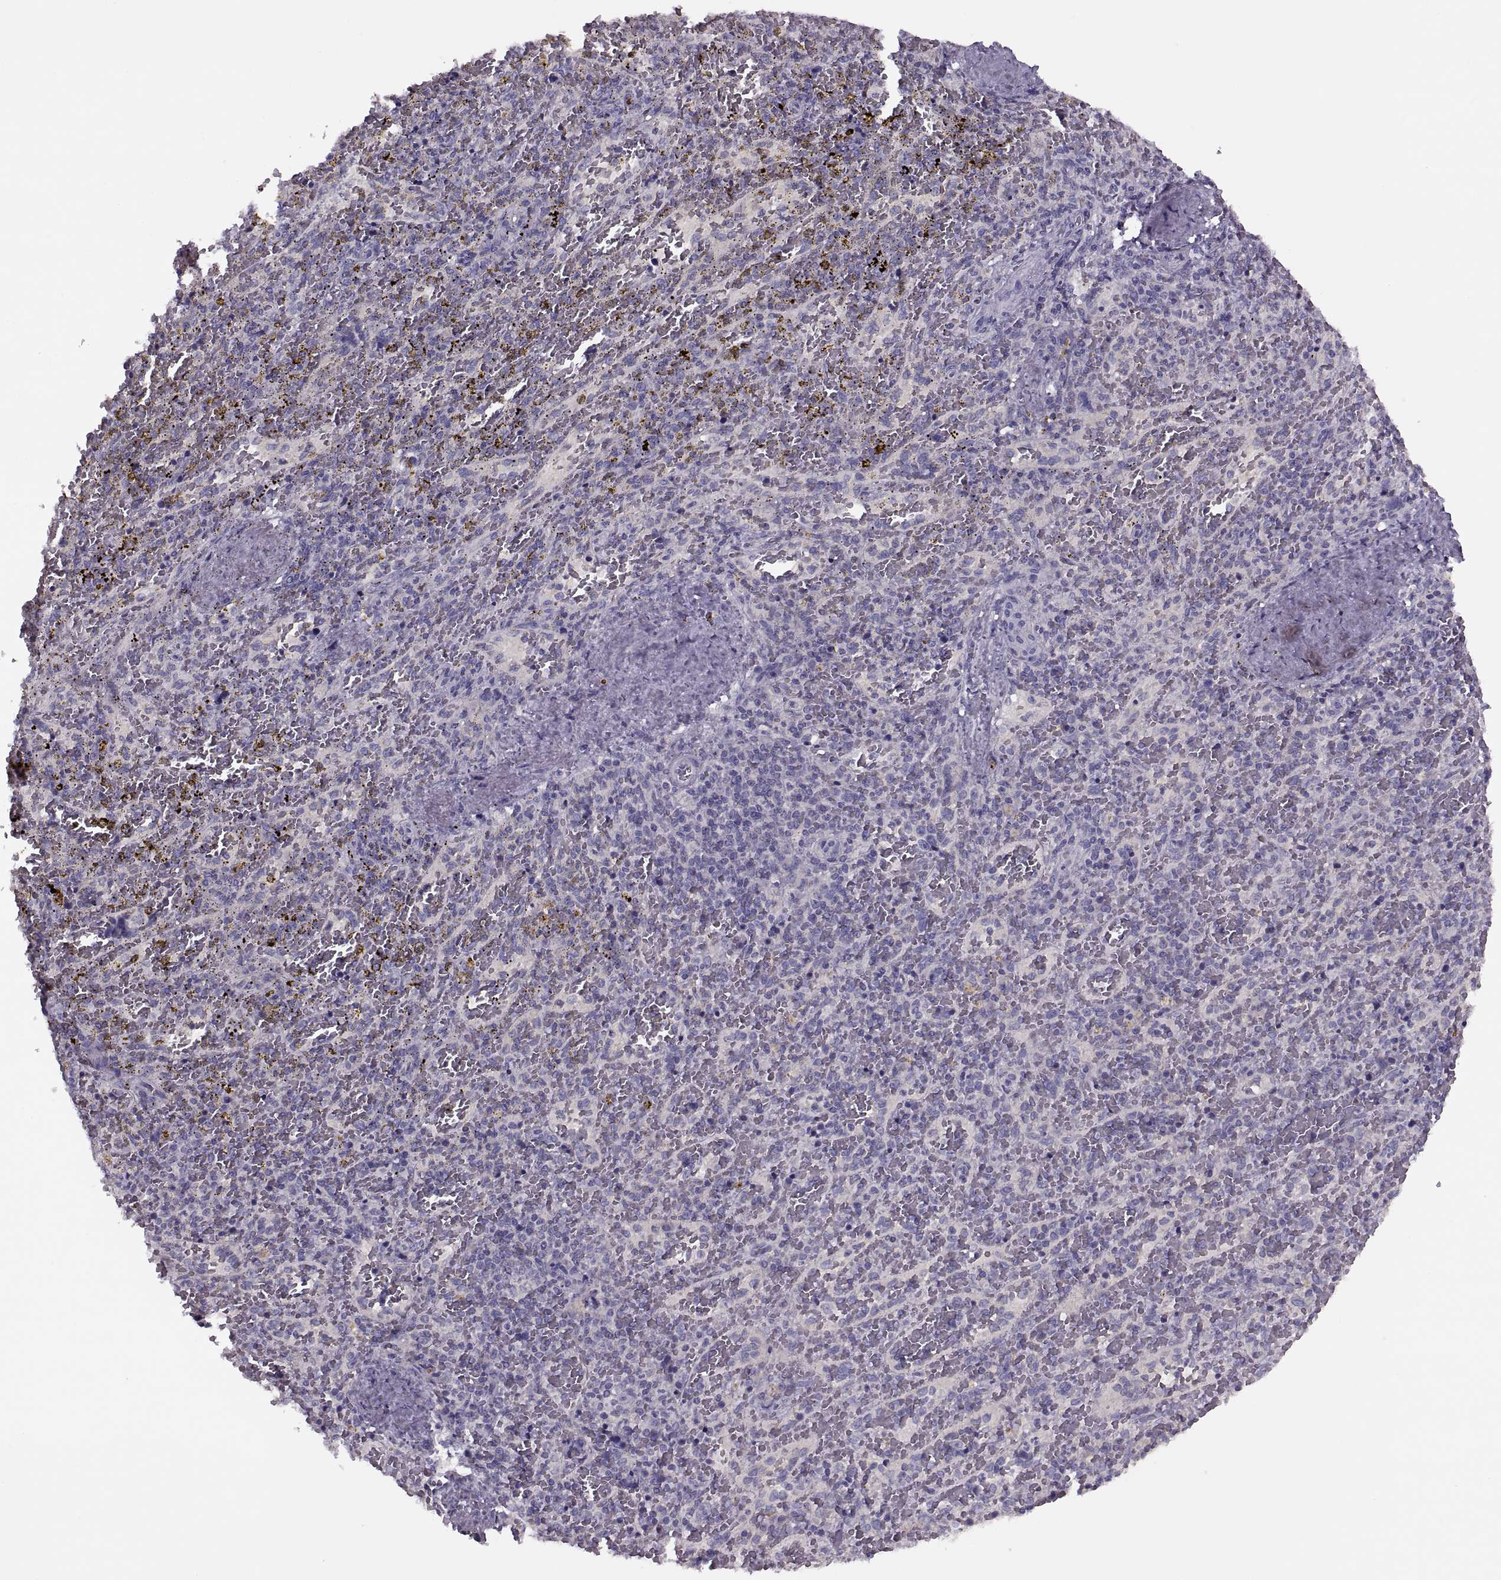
{"staining": {"intensity": "negative", "quantity": "none", "location": "none"}, "tissue": "spleen", "cell_type": "Cells in red pulp", "image_type": "normal", "snomed": [{"axis": "morphology", "description": "Normal tissue, NOS"}, {"axis": "topography", "description": "Spleen"}], "caption": "Cells in red pulp show no significant protein positivity in normal spleen.", "gene": "PRSS54", "patient": {"sex": "female", "age": 50}}